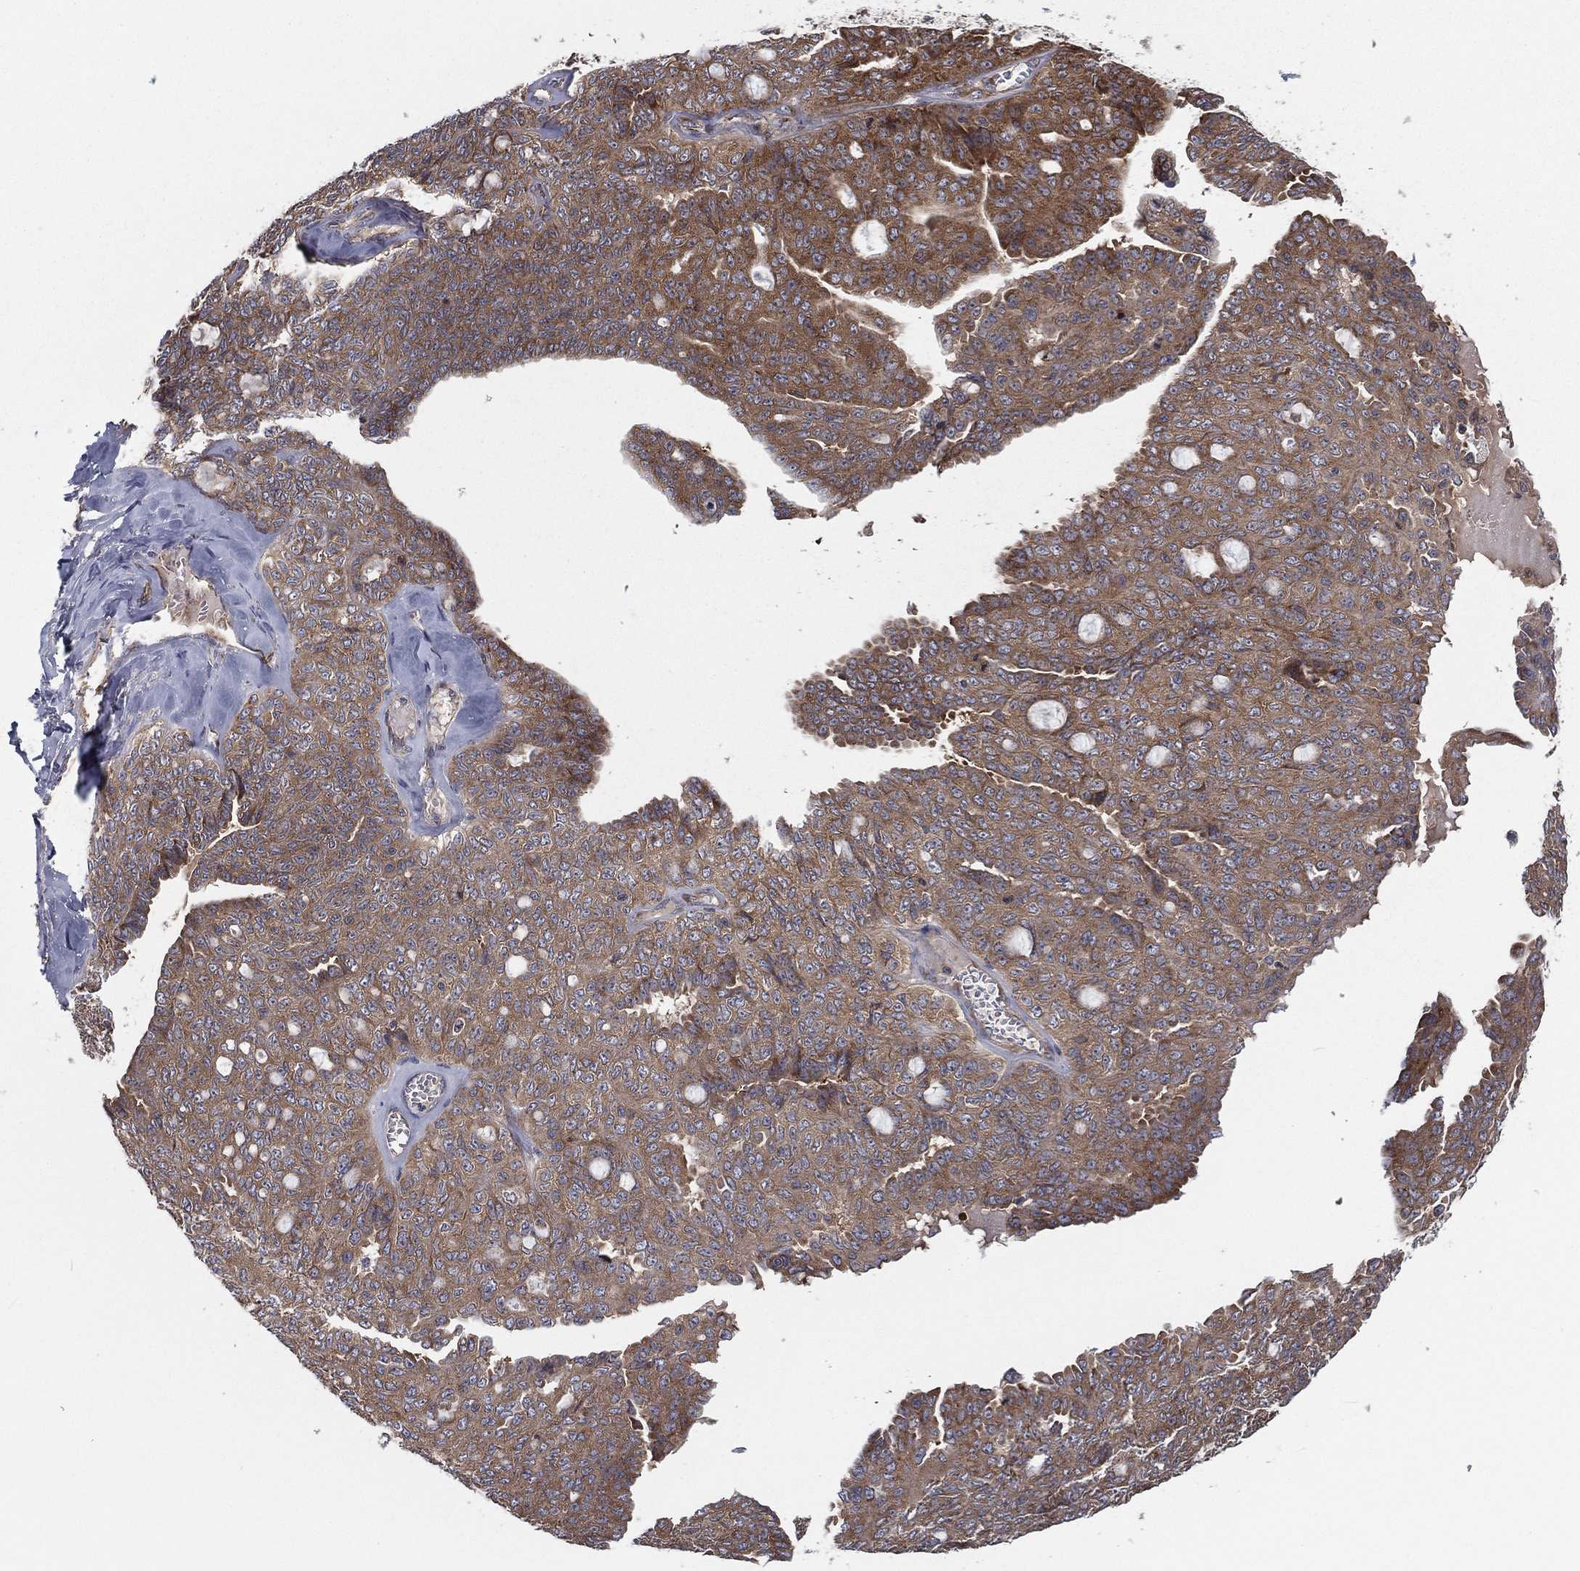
{"staining": {"intensity": "moderate", "quantity": ">75%", "location": "cytoplasmic/membranous"}, "tissue": "ovarian cancer", "cell_type": "Tumor cells", "image_type": "cancer", "snomed": [{"axis": "morphology", "description": "Cystadenocarcinoma, serous, NOS"}, {"axis": "topography", "description": "Ovary"}], "caption": "Immunohistochemistry (IHC) (DAB) staining of serous cystadenocarcinoma (ovarian) displays moderate cytoplasmic/membranous protein expression in approximately >75% of tumor cells.", "gene": "EIF2B5", "patient": {"sex": "female", "age": 71}}